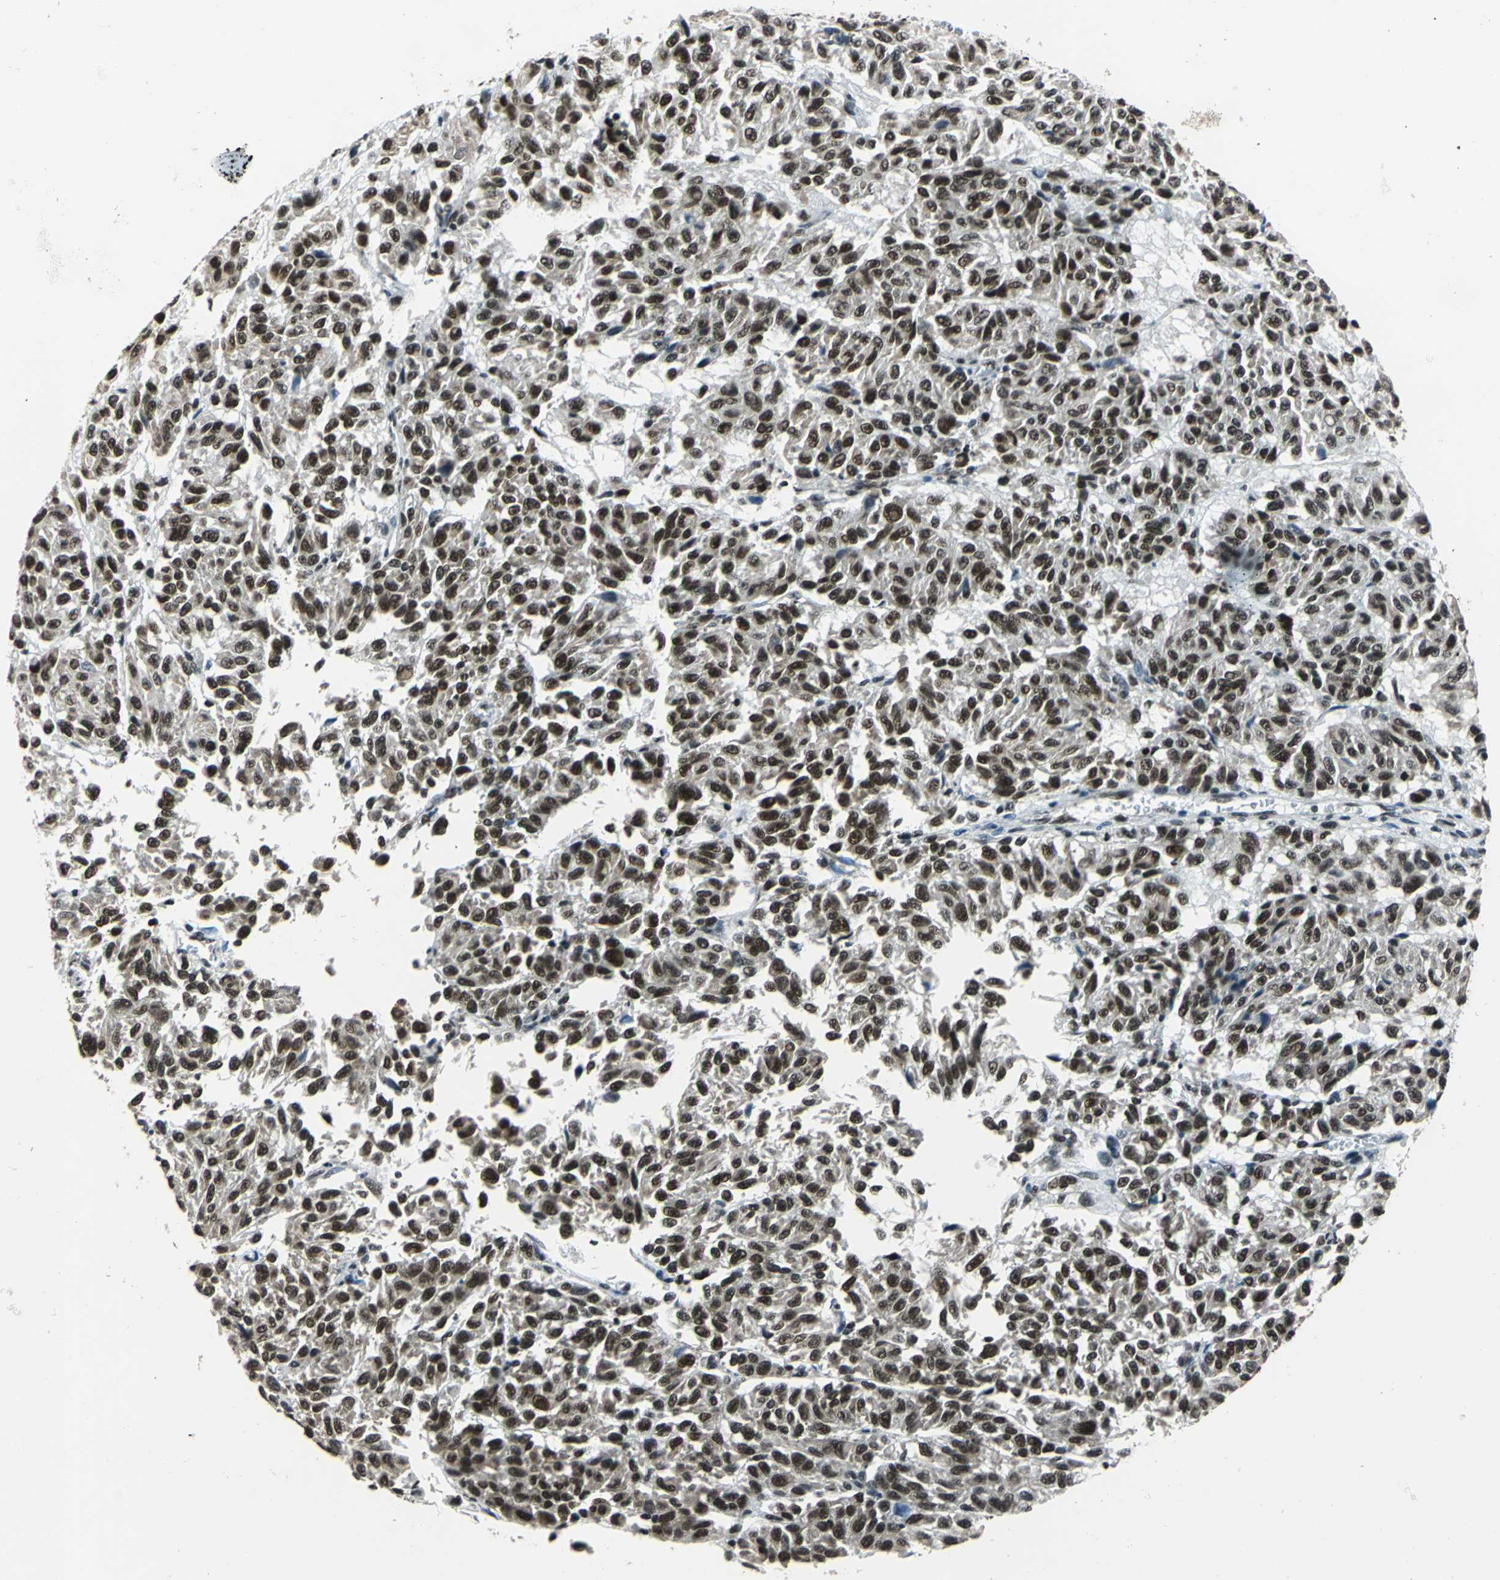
{"staining": {"intensity": "moderate", "quantity": ">75%", "location": "nuclear"}, "tissue": "melanoma", "cell_type": "Tumor cells", "image_type": "cancer", "snomed": [{"axis": "morphology", "description": "Malignant melanoma, Metastatic site"}, {"axis": "topography", "description": "Lung"}], "caption": "This photomicrograph reveals immunohistochemistry (IHC) staining of human malignant melanoma (metastatic site), with medium moderate nuclear staining in about >75% of tumor cells.", "gene": "BCLAF1", "patient": {"sex": "male", "age": 64}}